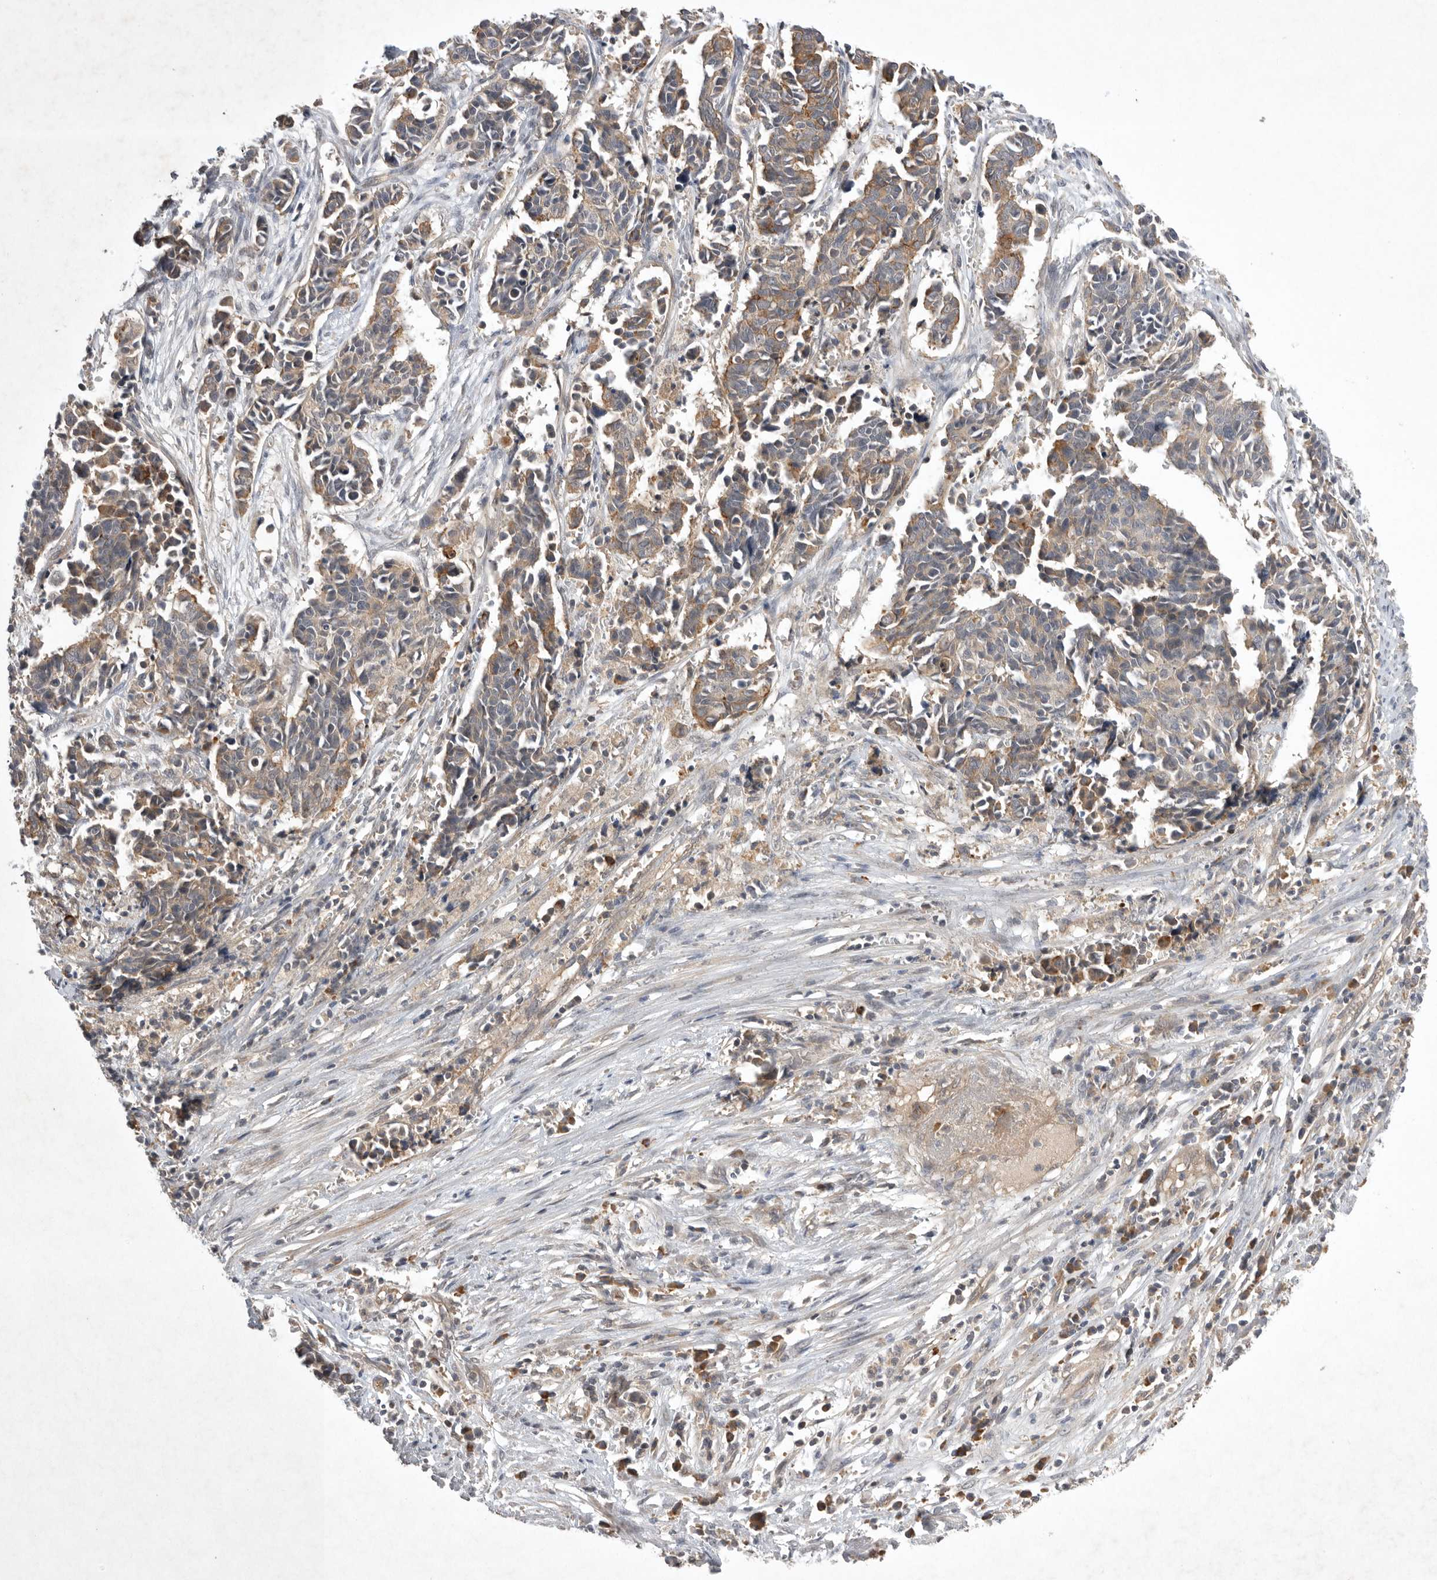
{"staining": {"intensity": "moderate", "quantity": "25%-75%", "location": "cytoplasmic/membranous"}, "tissue": "cervical cancer", "cell_type": "Tumor cells", "image_type": "cancer", "snomed": [{"axis": "morphology", "description": "Normal tissue, NOS"}, {"axis": "morphology", "description": "Squamous cell carcinoma, NOS"}, {"axis": "topography", "description": "Cervix"}], "caption": "Immunohistochemistry photomicrograph of squamous cell carcinoma (cervical) stained for a protein (brown), which demonstrates medium levels of moderate cytoplasmic/membranous positivity in about 25%-75% of tumor cells.", "gene": "NRCAM", "patient": {"sex": "female", "age": 35}}